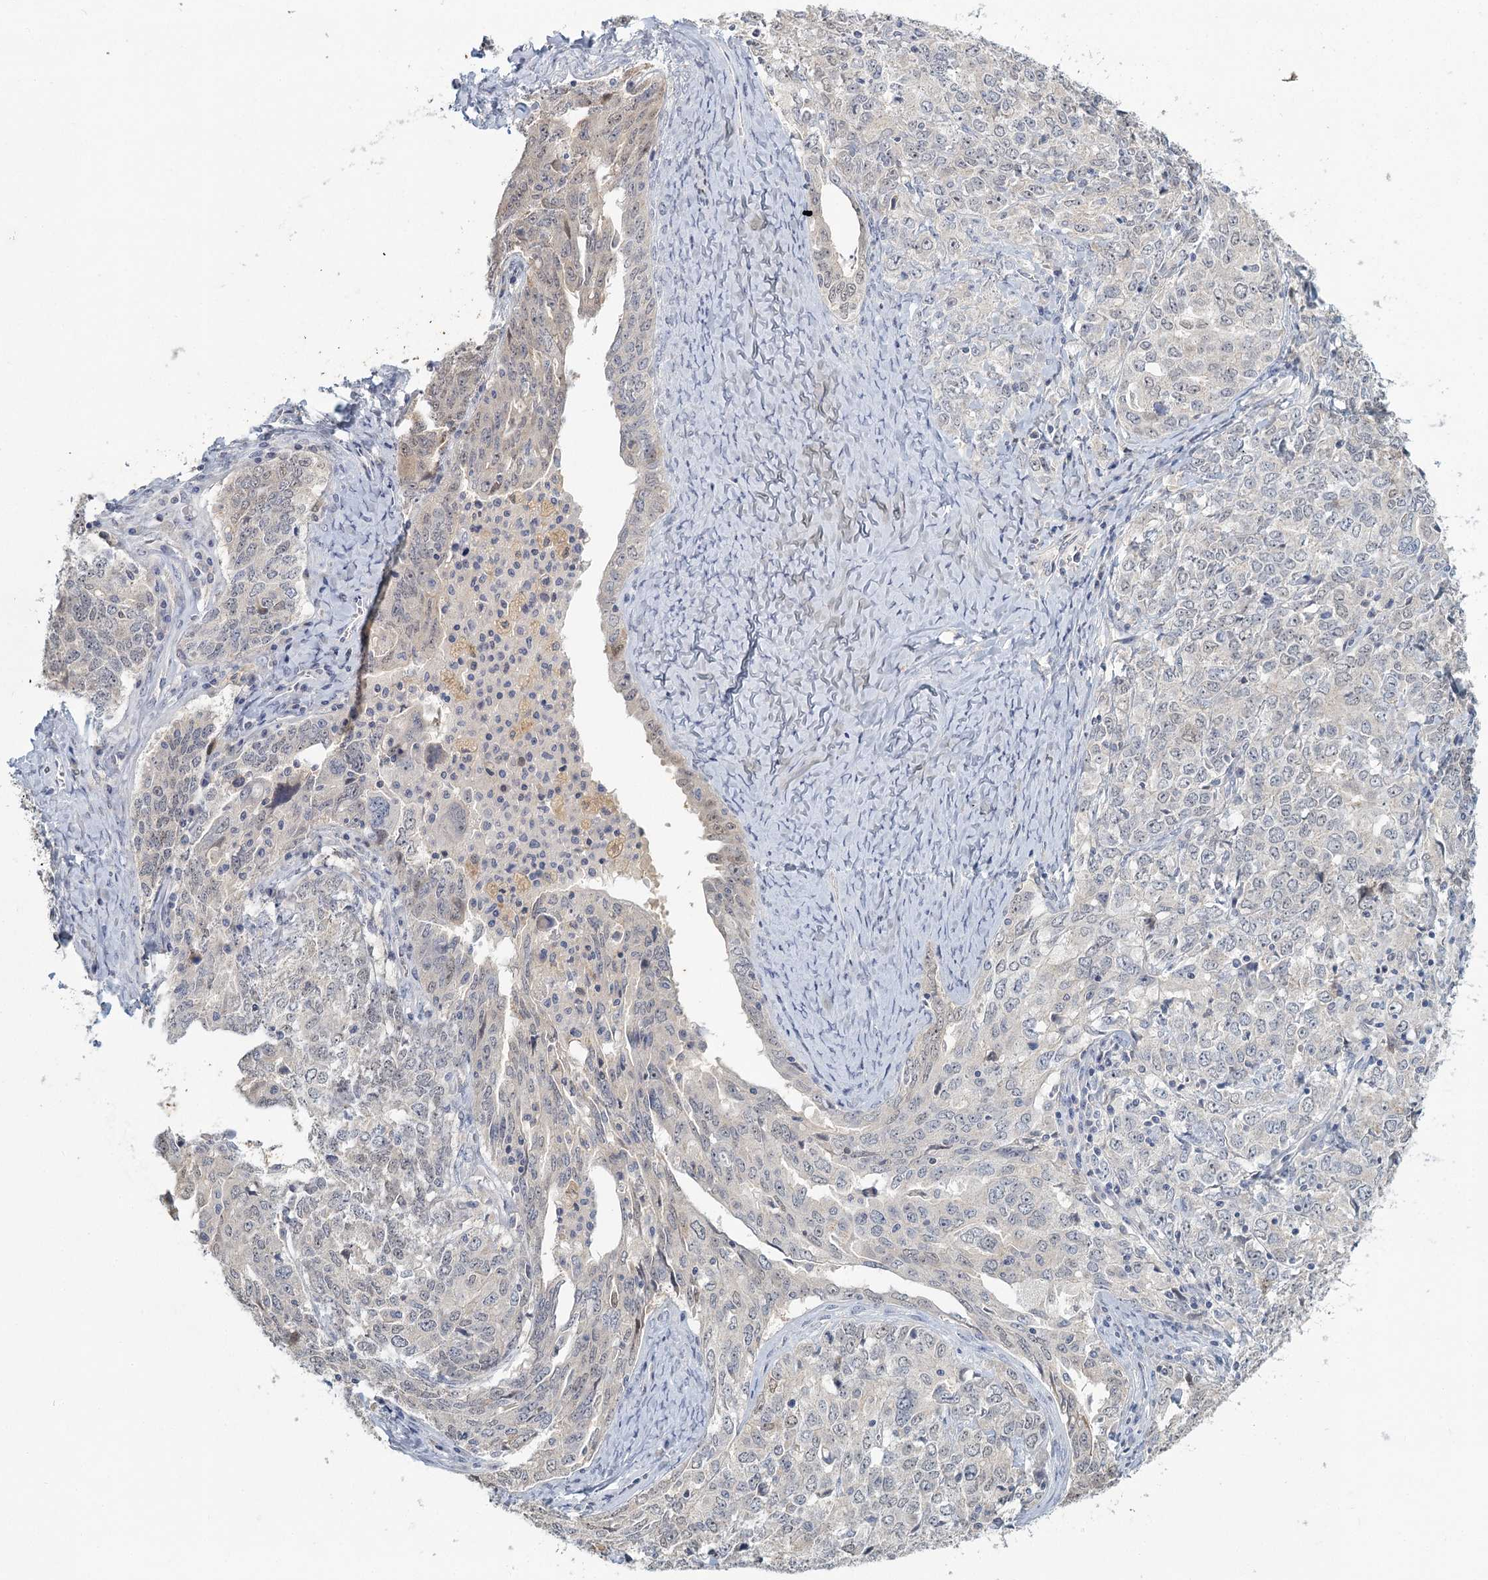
{"staining": {"intensity": "negative", "quantity": "none", "location": "none"}, "tissue": "ovarian cancer", "cell_type": "Tumor cells", "image_type": "cancer", "snomed": [{"axis": "morphology", "description": "Carcinoma, endometroid"}, {"axis": "topography", "description": "Ovary"}], "caption": "Tumor cells are negative for brown protein staining in endometroid carcinoma (ovarian).", "gene": "MYO7B", "patient": {"sex": "female", "age": 62}}